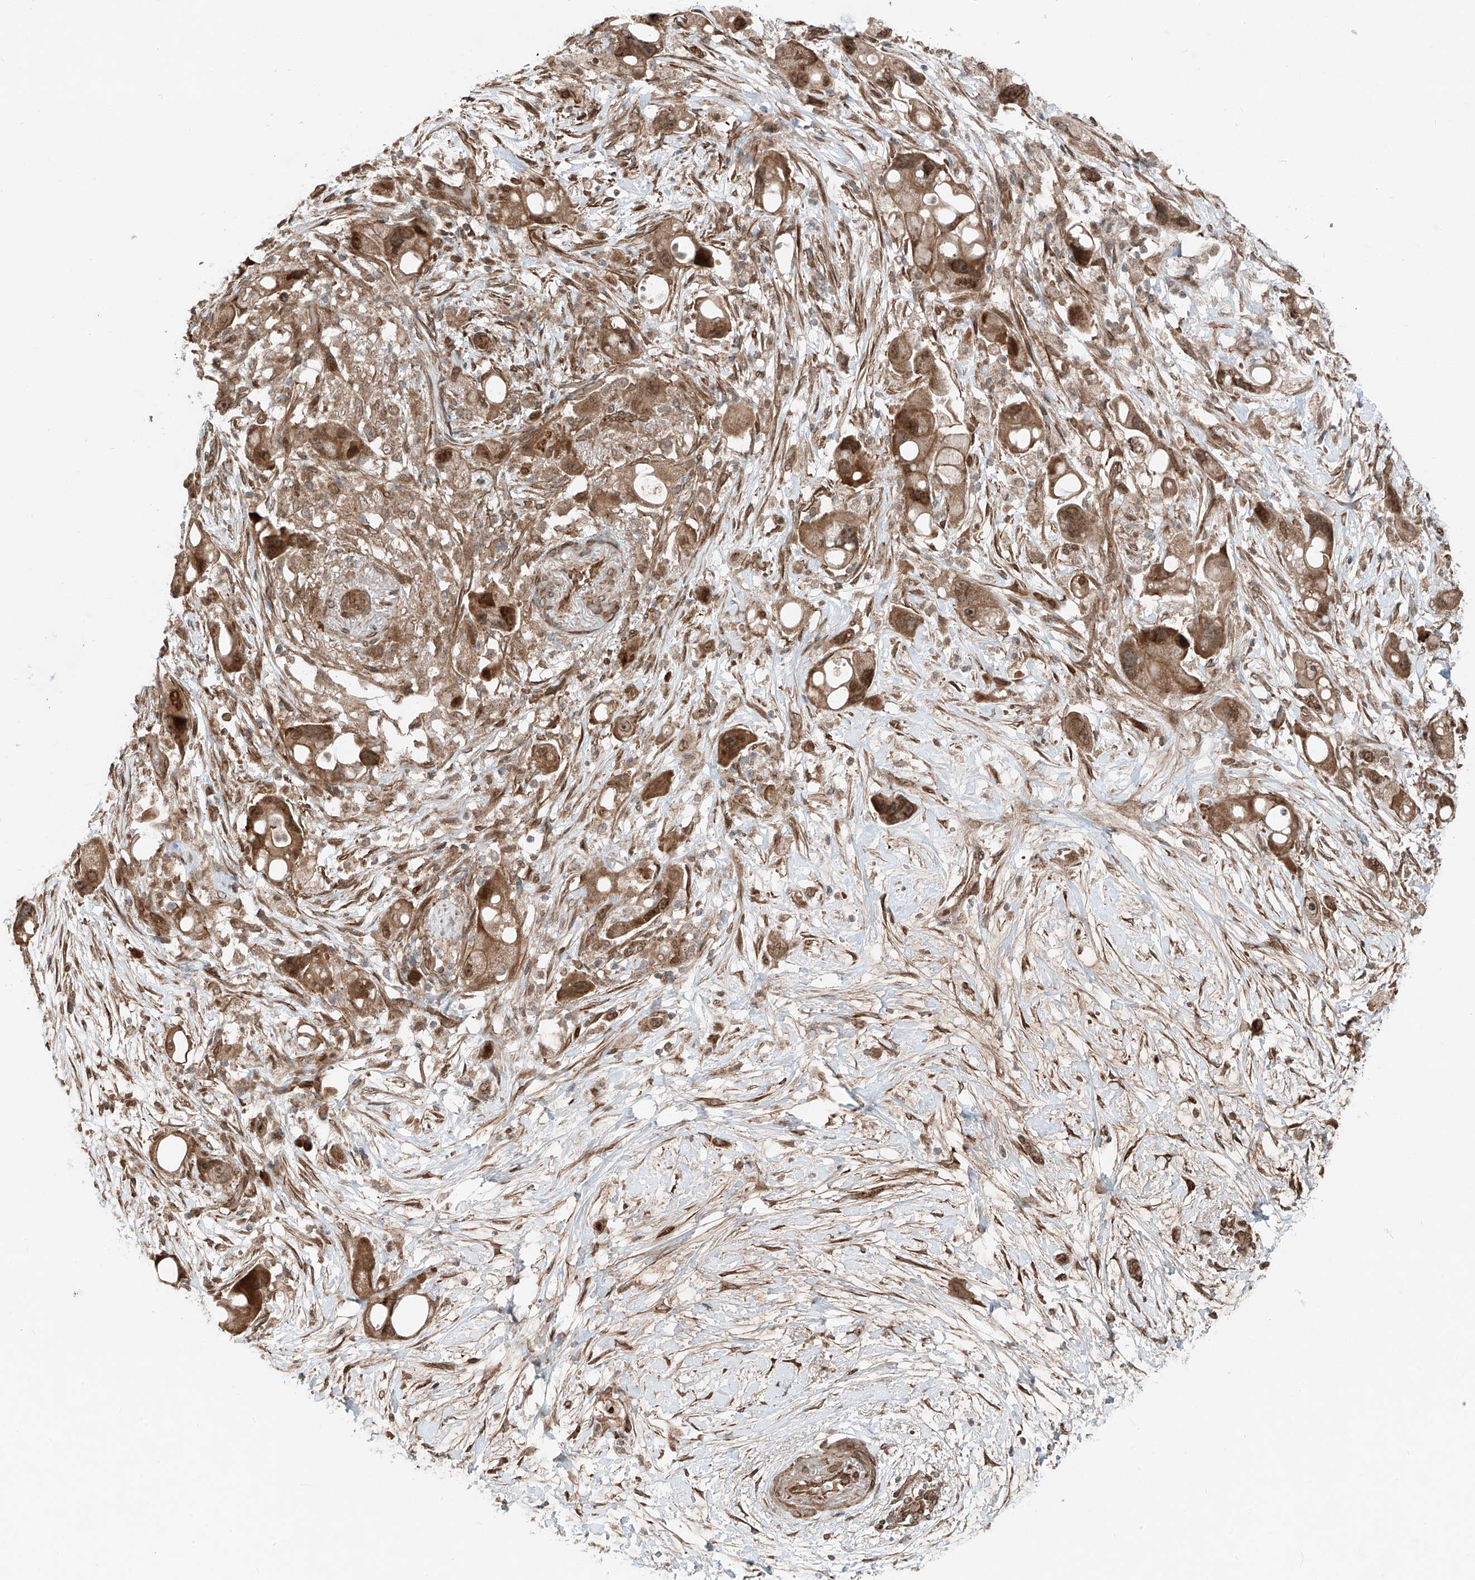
{"staining": {"intensity": "moderate", "quantity": ">75%", "location": "cytoplasmic/membranous,nuclear"}, "tissue": "pancreatic cancer", "cell_type": "Tumor cells", "image_type": "cancer", "snomed": [{"axis": "morphology", "description": "Normal tissue, NOS"}, {"axis": "morphology", "description": "Adenocarcinoma, NOS"}, {"axis": "topography", "description": "Pancreas"}], "caption": "Moderate cytoplasmic/membranous and nuclear protein positivity is seen in approximately >75% of tumor cells in adenocarcinoma (pancreatic). Ihc stains the protein of interest in brown and the nuclei are stained blue.", "gene": "CEP162", "patient": {"sex": "female", "age": 68}}